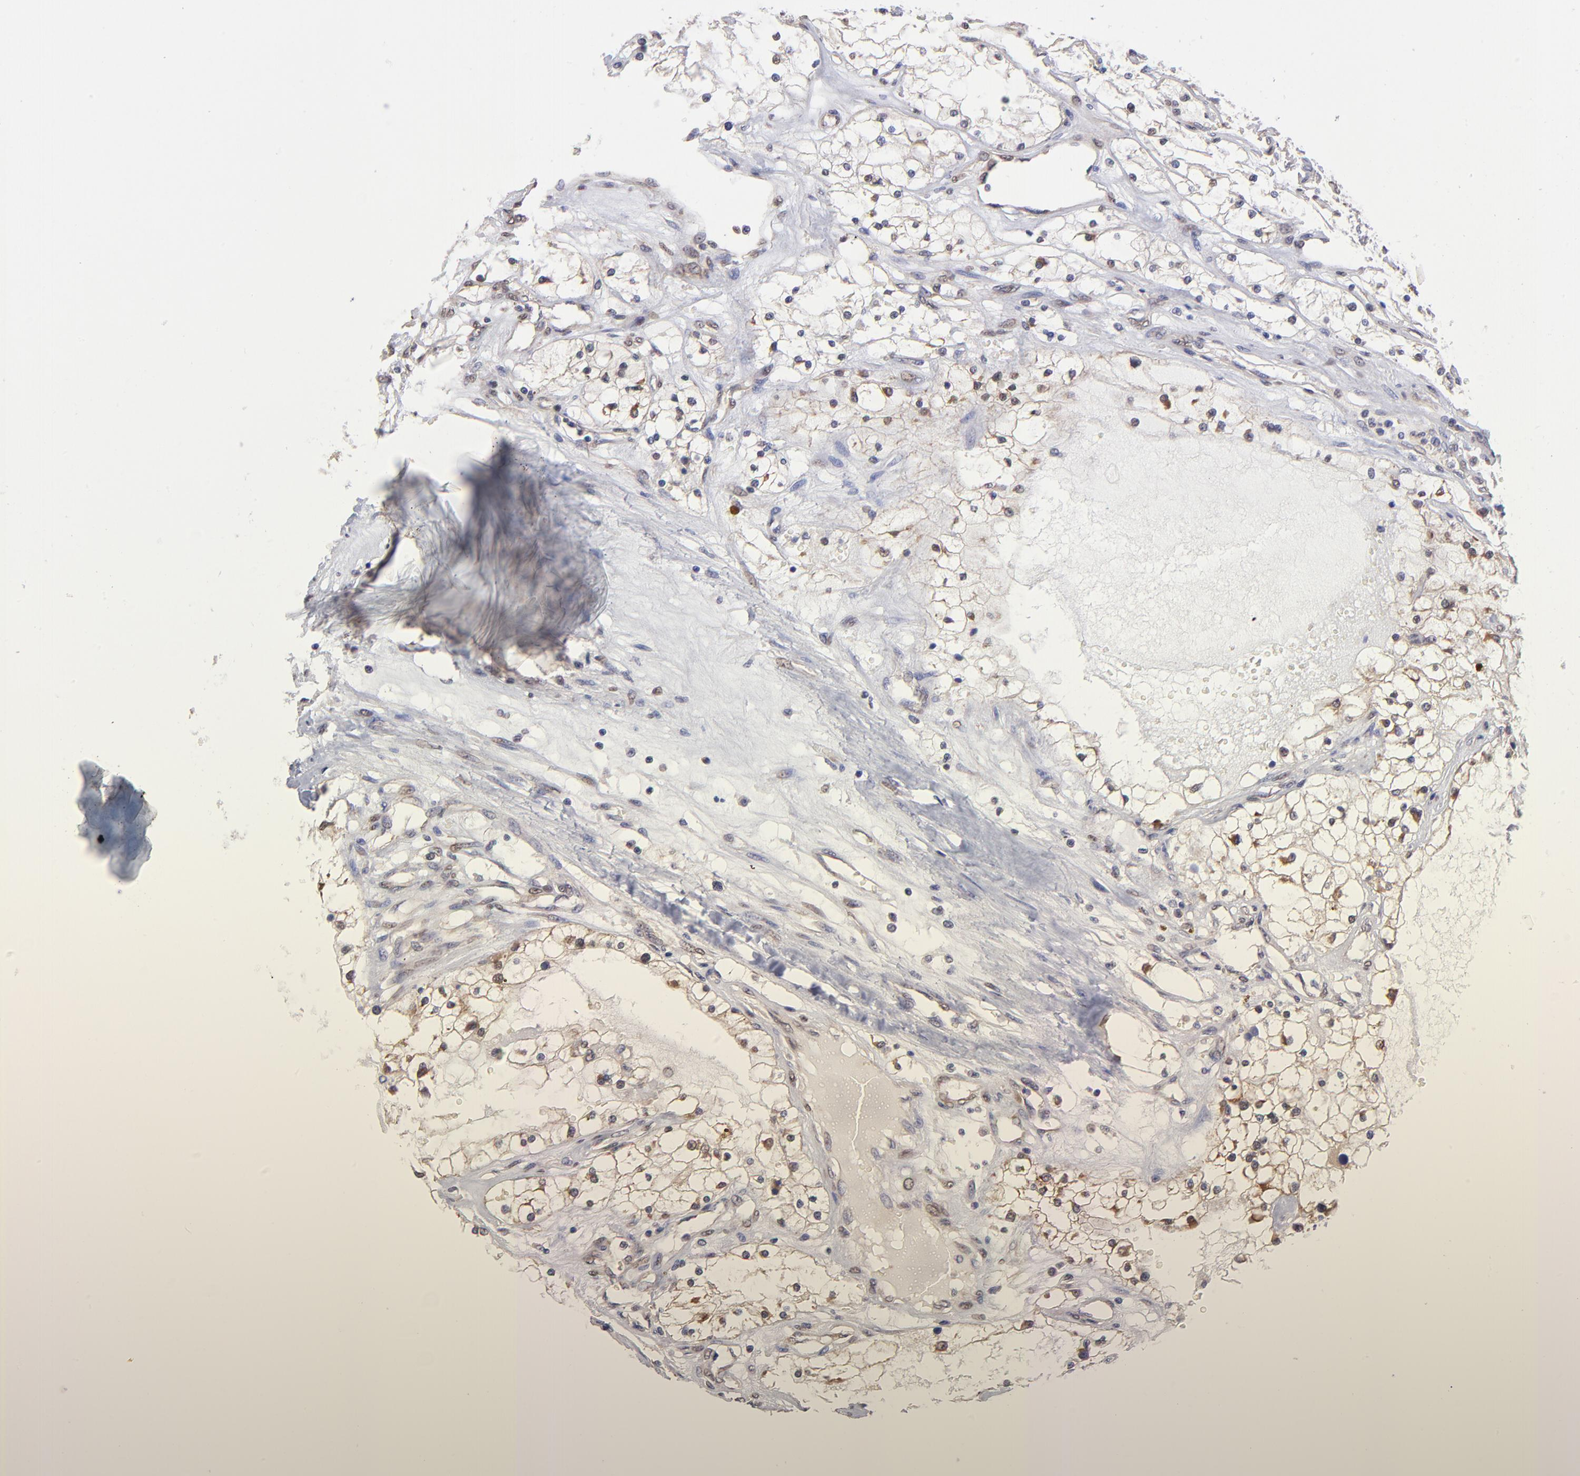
{"staining": {"intensity": "strong", "quantity": "<25%", "location": "cytoplasmic/membranous"}, "tissue": "renal cancer", "cell_type": "Tumor cells", "image_type": "cancer", "snomed": [{"axis": "morphology", "description": "Adenocarcinoma, NOS"}, {"axis": "topography", "description": "Kidney"}], "caption": "Protein expression analysis of human adenocarcinoma (renal) reveals strong cytoplasmic/membranous expression in about <25% of tumor cells. The staining was performed using DAB to visualize the protein expression in brown, while the nuclei were stained in blue with hematoxylin (Magnification: 20x).", "gene": "UBE2H", "patient": {"sex": "male", "age": 61}}